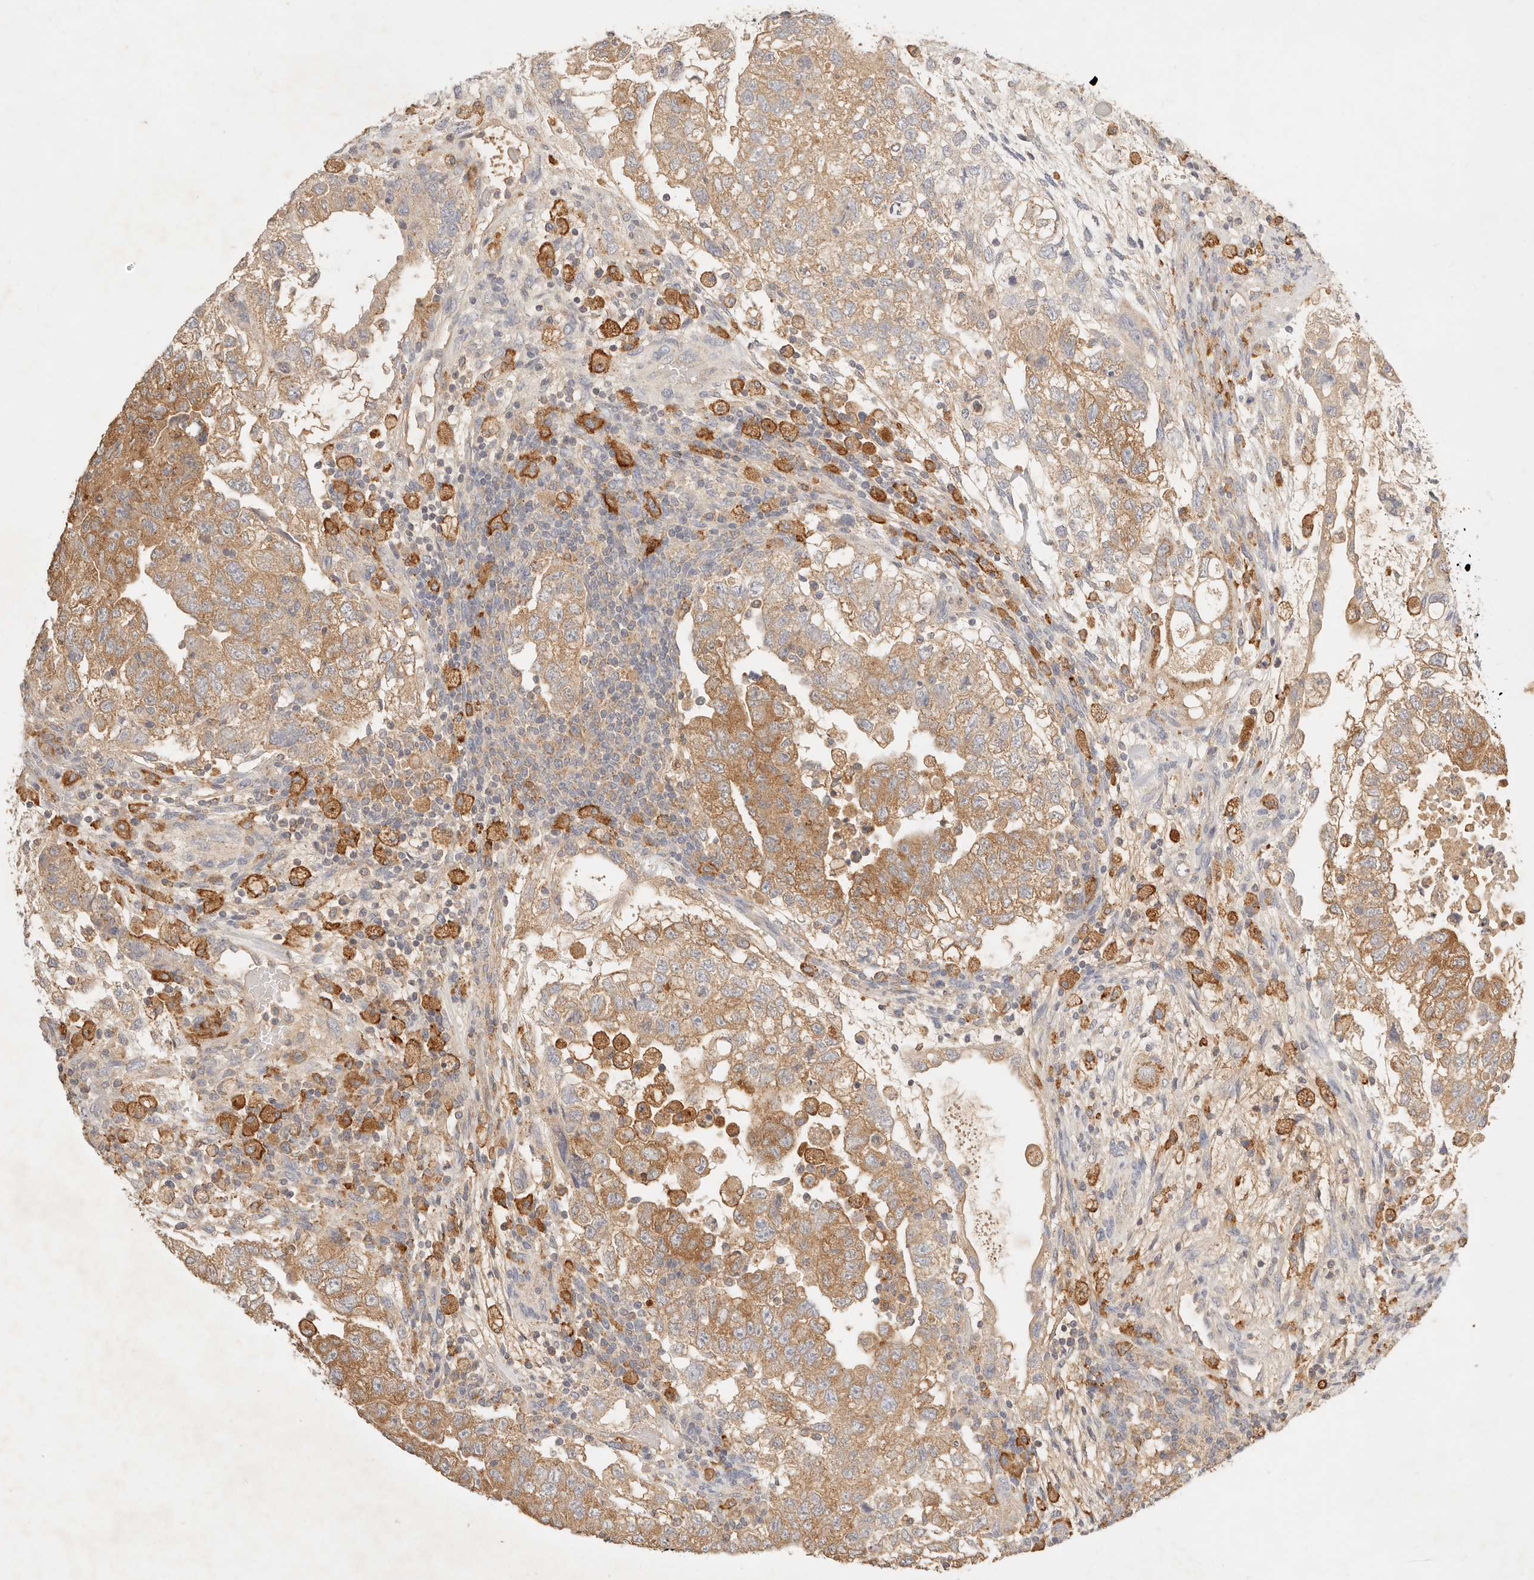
{"staining": {"intensity": "moderate", "quantity": ">75%", "location": "cytoplasmic/membranous"}, "tissue": "testis cancer", "cell_type": "Tumor cells", "image_type": "cancer", "snomed": [{"axis": "morphology", "description": "Carcinoma, Embryonal, NOS"}, {"axis": "topography", "description": "Testis"}], "caption": "Immunohistochemistry of testis cancer reveals medium levels of moderate cytoplasmic/membranous positivity in about >75% of tumor cells. The protein of interest is stained brown, and the nuclei are stained in blue (DAB IHC with brightfield microscopy, high magnification).", "gene": "HK2", "patient": {"sex": "male", "age": 36}}